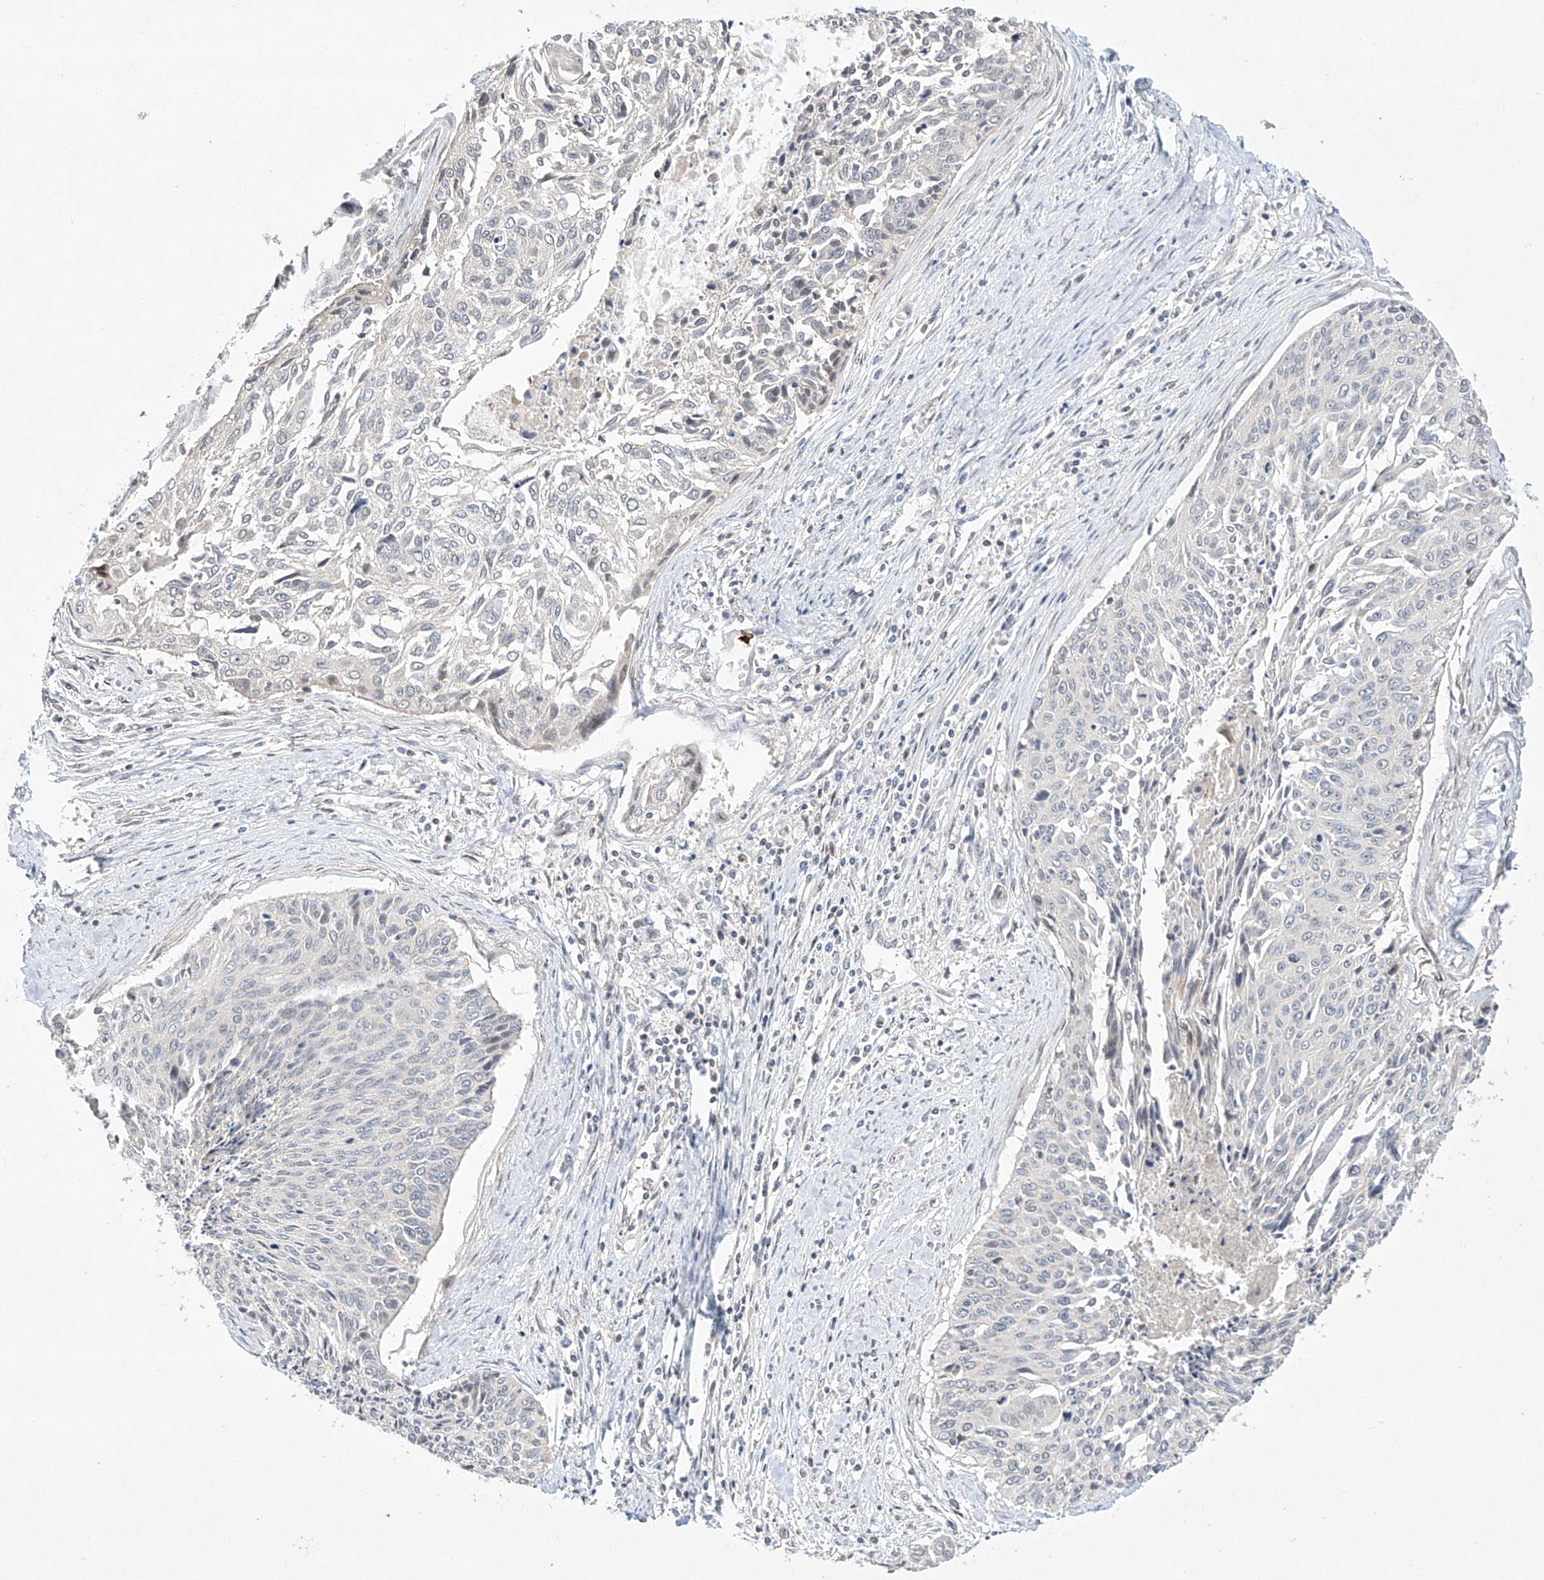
{"staining": {"intensity": "negative", "quantity": "none", "location": "none"}, "tissue": "cervical cancer", "cell_type": "Tumor cells", "image_type": "cancer", "snomed": [{"axis": "morphology", "description": "Squamous cell carcinoma, NOS"}, {"axis": "topography", "description": "Cervix"}], "caption": "The micrograph demonstrates no significant expression in tumor cells of cervical squamous cell carcinoma.", "gene": "TASP1", "patient": {"sex": "female", "age": 55}}